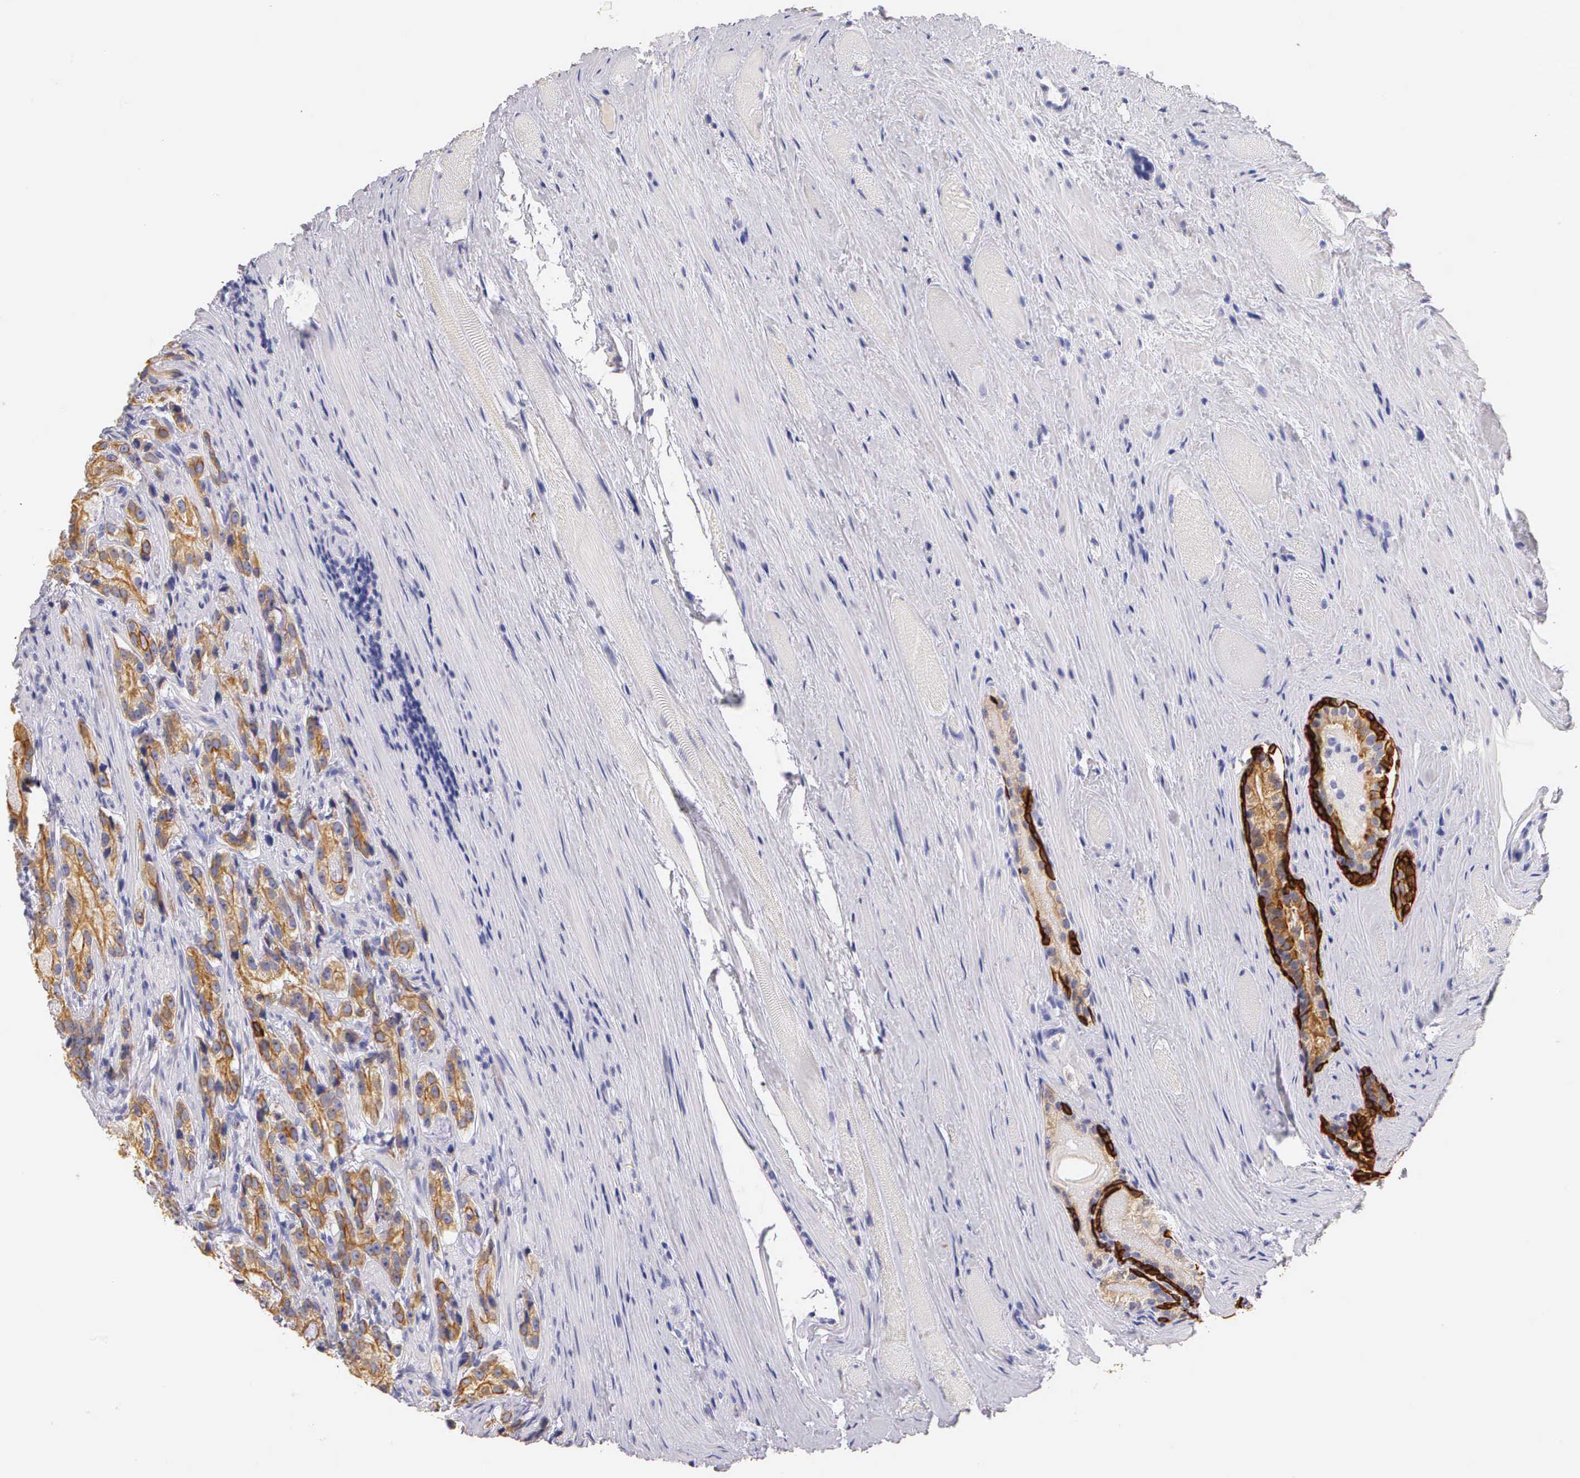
{"staining": {"intensity": "moderate", "quantity": ">75%", "location": "cytoplasmic/membranous"}, "tissue": "prostate cancer", "cell_type": "Tumor cells", "image_type": "cancer", "snomed": [{"axis": "morphology", "description": "Adenocarcinoma, Medium grade"}, {"axis": "topography", "description": "Prostate"}], "caption": "An IHC histopathology image of tumor tissue is shown. Protein staining in brown highlights moderate cytoplasmic/membranous positivity in medium-grade adenocarcinoma (prostate) within tumor cells.", "gene": "KRT17", "patient": {"sex": "male", "age": 72}}